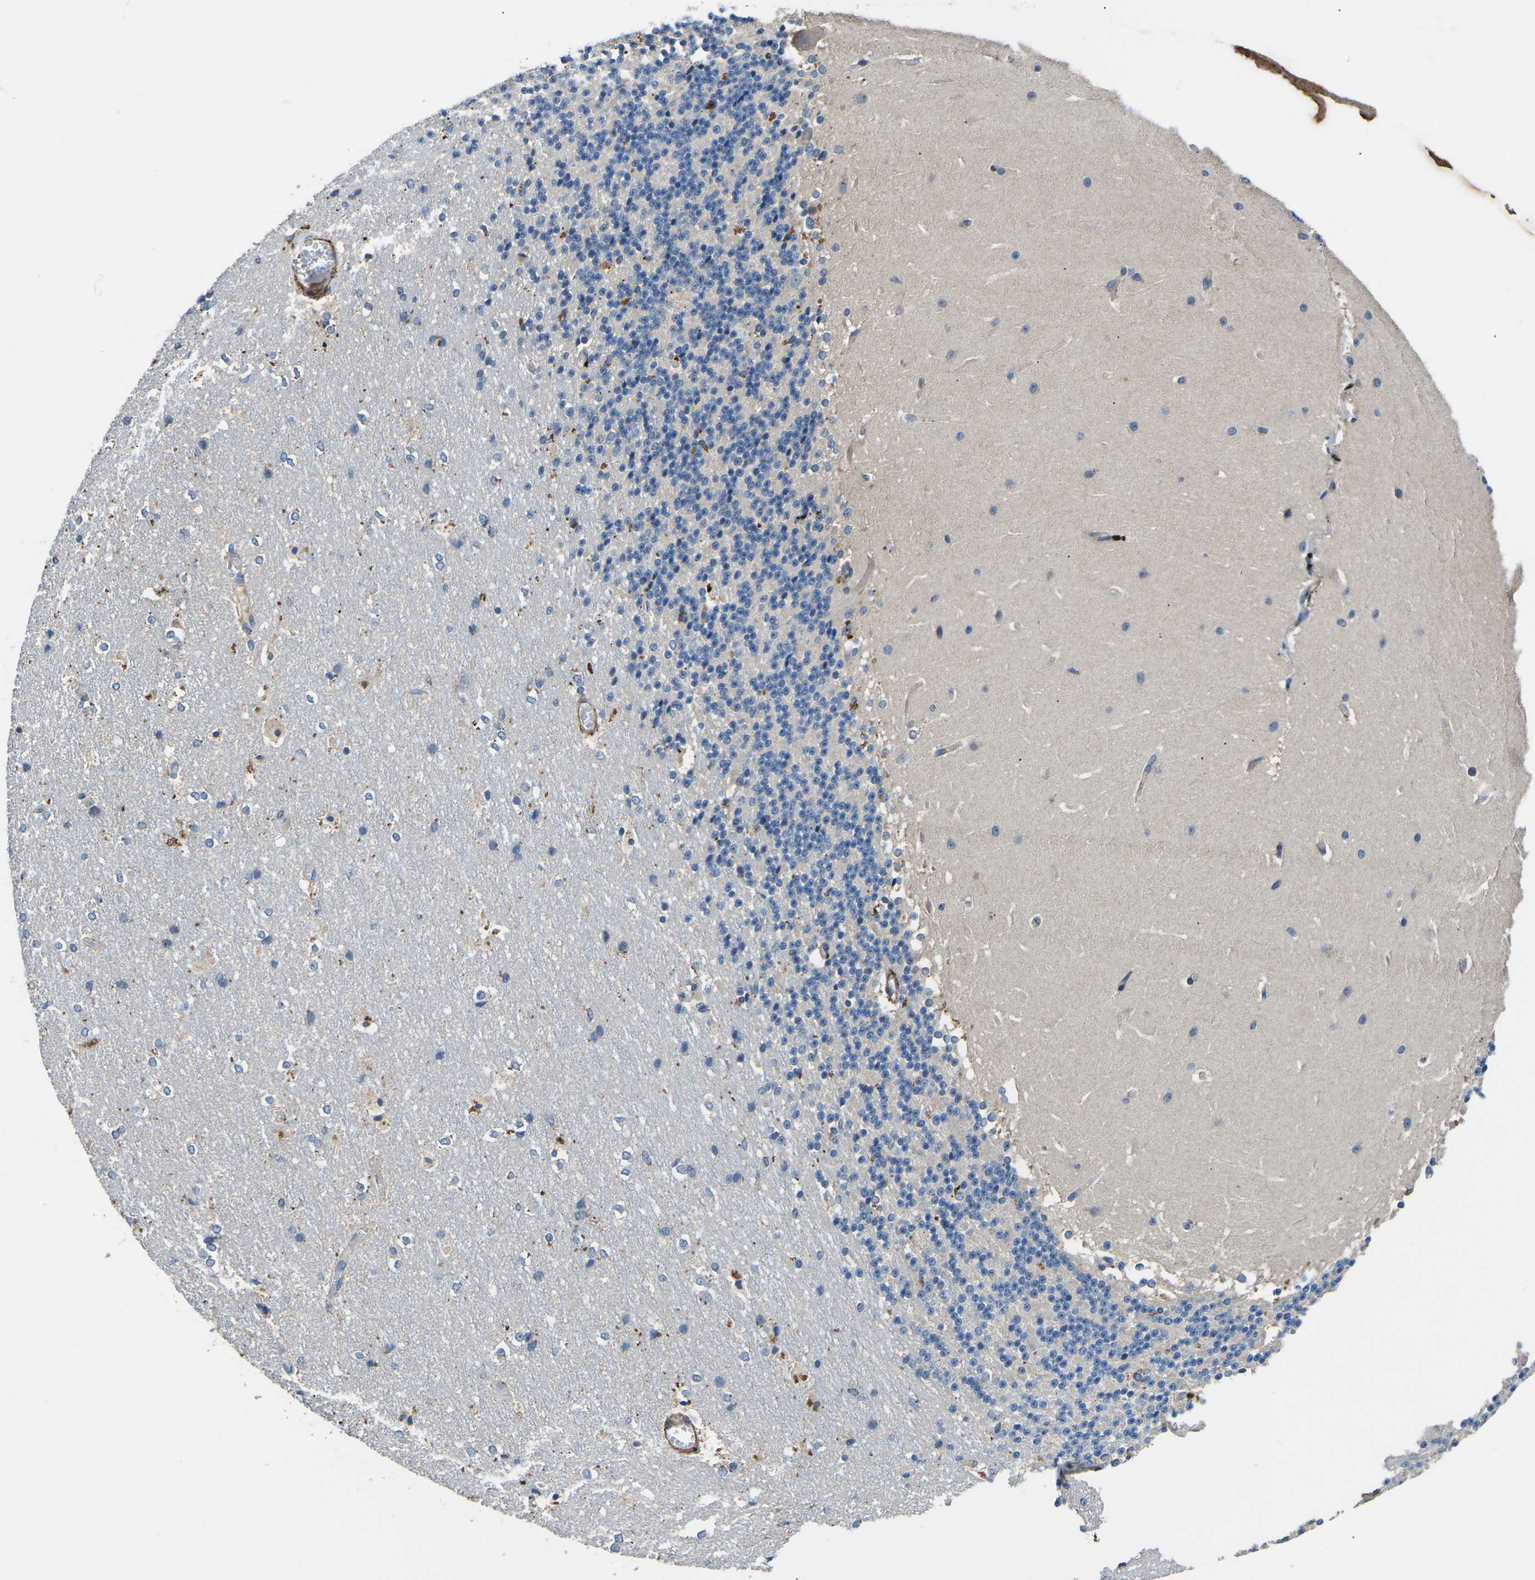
{"staining": {"intensity": "negative", "quantity": "none", "location": "none"}, "tissue": "cerebellum", "cell_type": "Cells in granular layer", "image_type": "normal", "snomed": [{"axis": "morphology", "description": "Normal tissue, NOS"}, {"axis": "topography", "description": "Cerebellum"}], "caption": "A high-resolution micrograph shows IHC staining of benign cerebellum, which reveals no significant positivity in cells in granular layer.", "gene": "KCNJ15", "patient": {"sex": "female", "age": 19}}